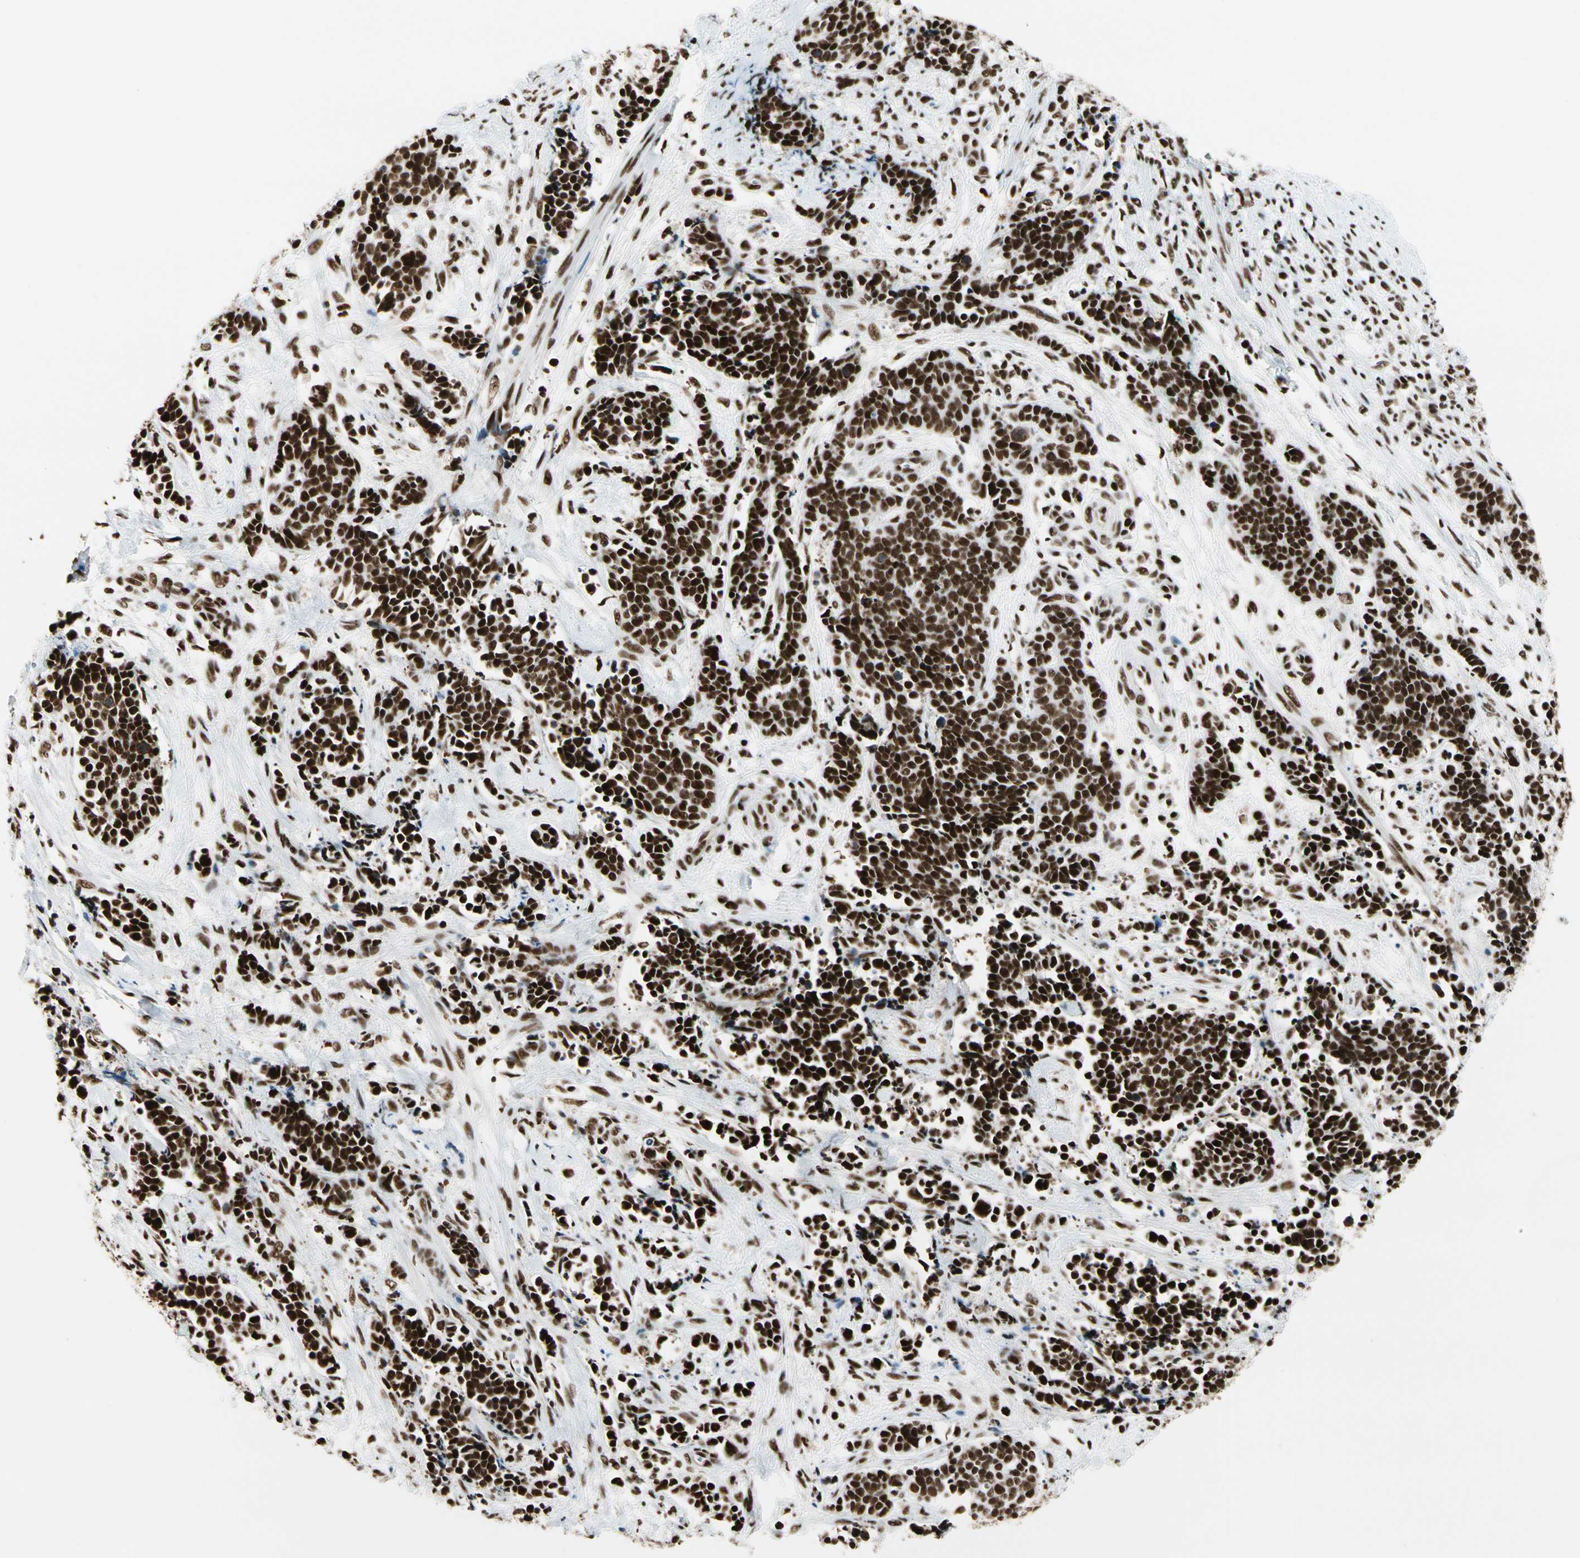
{"staining": {"intensity": "strong", "quantity": ">75%", "location": "nuclear"}, "tissue": "cervical cancer", "cell_type": "Tumor cells", "image_type": "cancer", "snomed": [{"axis": "morphology", "description": "Squamous cell carcinoma, NOS"}, {"axis": "topography", "description": "Cervix"}], "caption": "This is an image of immunohistochemistry staining of cervical cancer, which shows strong expression in the nuclear of tumor cells.", "gene": "CCAR1", "patient": {"sex": "female", "age": 35}}